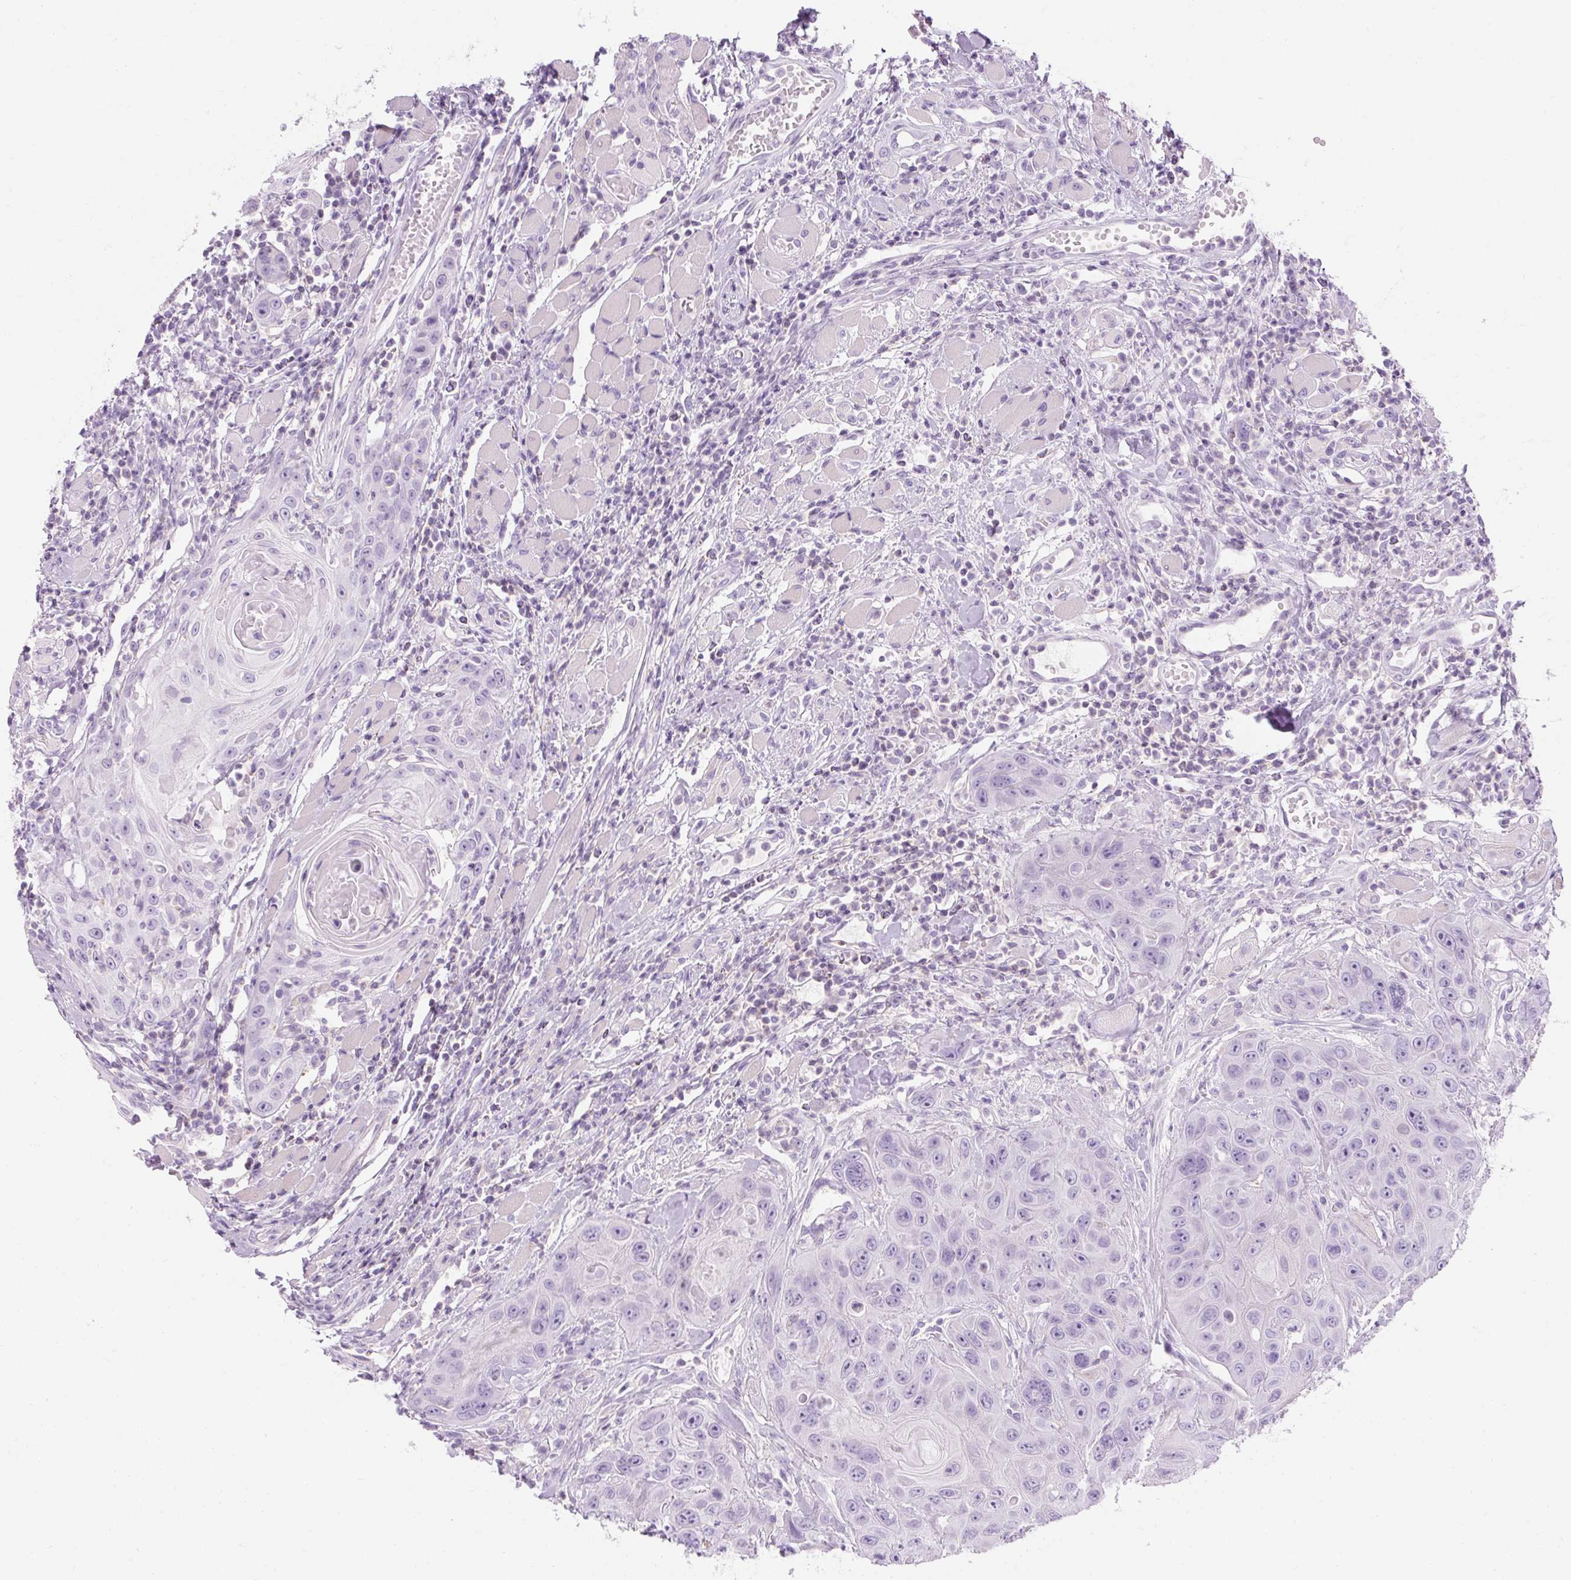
{"staining": {"intensity": "negative", "quantity": "none", "location": "none"}, "tissue": "head and neck cancer", "cell_type": "Tumor cells", "image_type": "cancer", "snomed": [{"axis": "morphology", "description": "Squamous cell carcinoma, NOS"}, {"axis": "topography", "description": "Head-Neck"}], "caption": "IHC micrograph of neoplastic tissue: human head and neck cancer stained with DAB (3,3'-diaminobenzidine) exhibits no significant protein staining in tumor cells.", "gene": "TIGD2", "patient": {"sex": "female", "age": 59}}